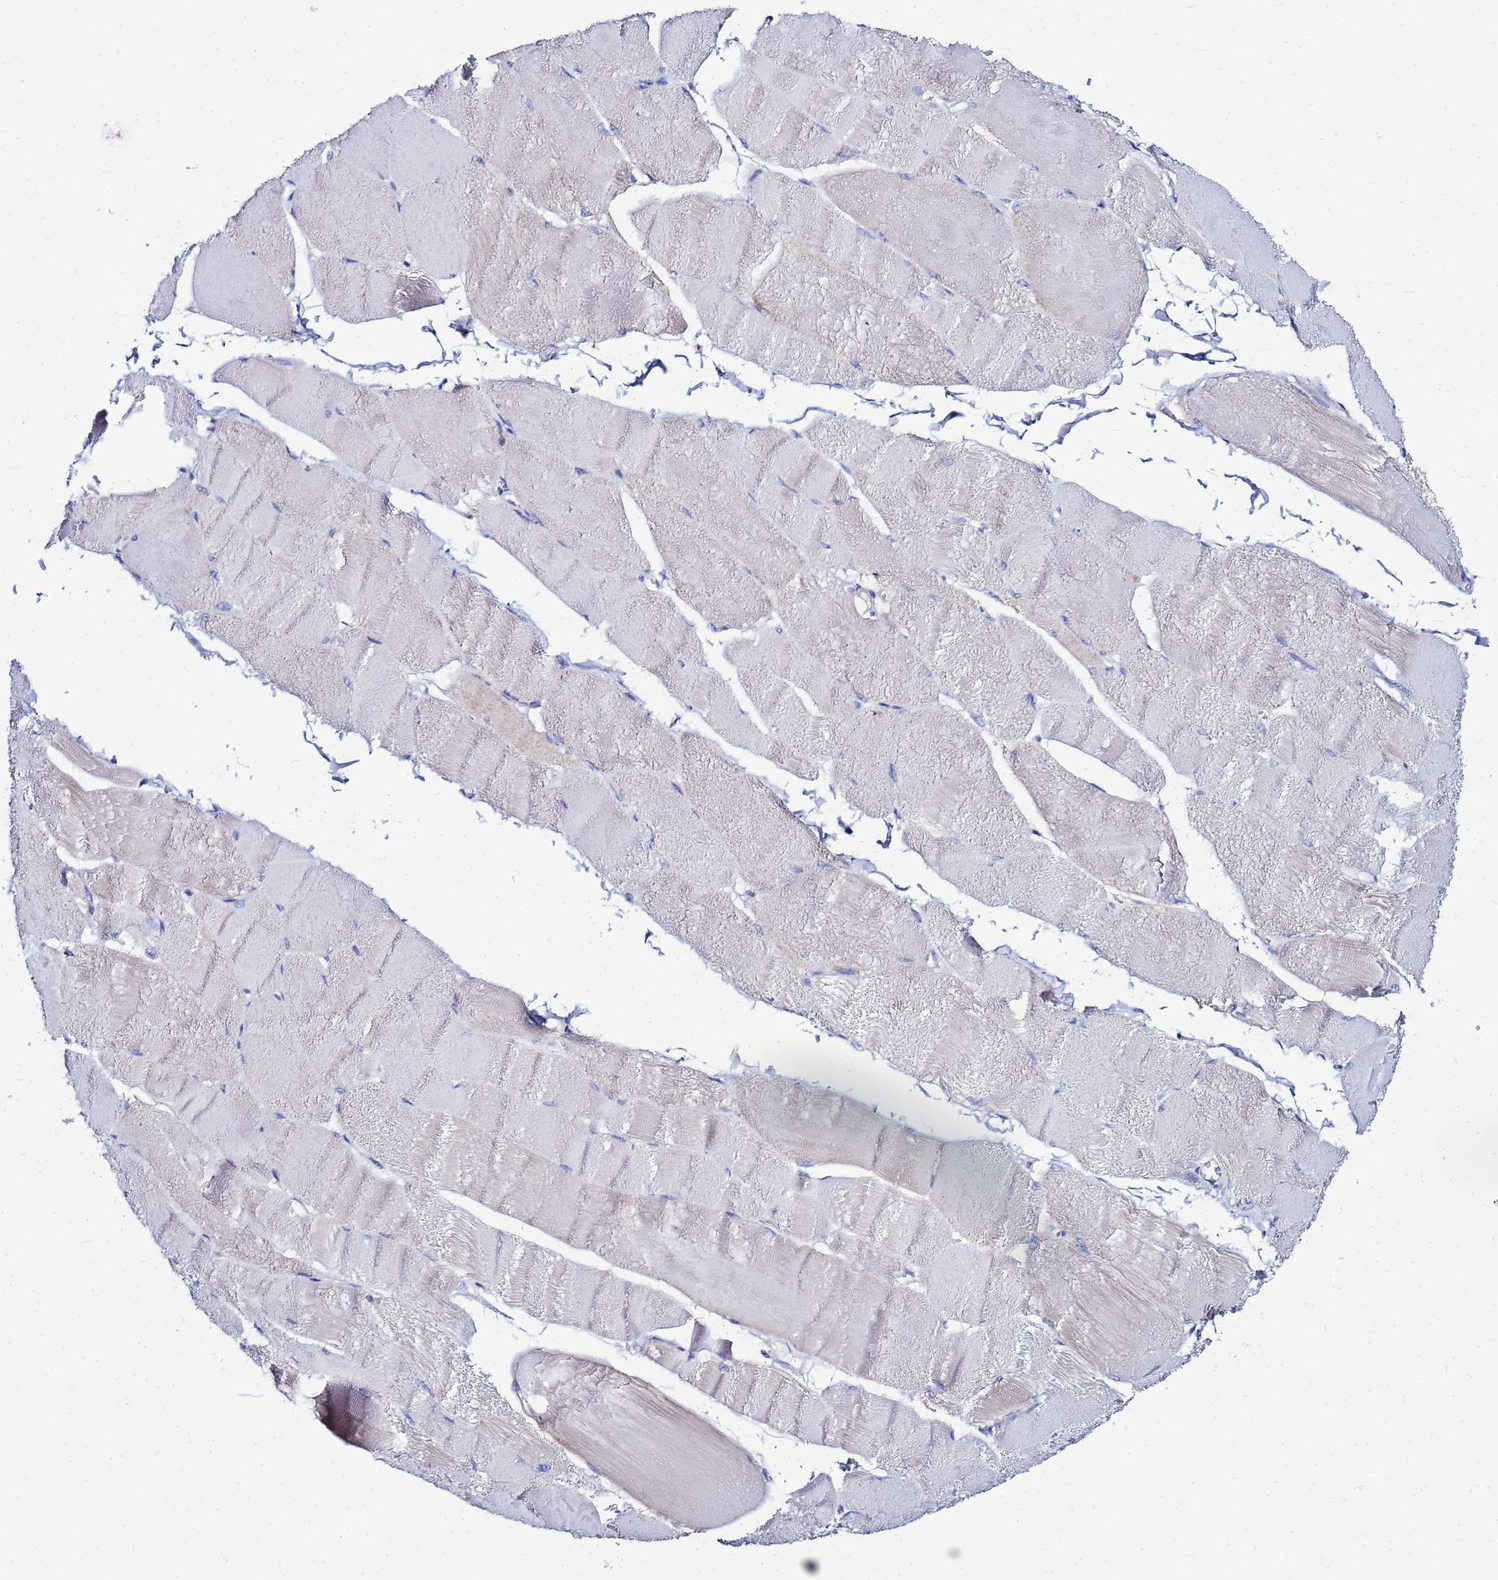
{"staining": {"intensity": "negative", "quantity": "none", "location": "none"}, "tissue": "skeletal muscle", "cell_type": "Myocytes", "image_type": "normal", "snomed": [{"axis": "morphology", "description": "Normal tissue, NOS"}, {"axis": "morphology", "description": "Basal cell carcinoma"}, {"axis": "topography", "description": "Skeletal muscle"}], "caption": "High magnification brightfield microscopy of benign skeletal muscle stained with DAB (brown) and counterstained with hematoxylin (blue): myocytes show no significant positivity.", "gene": "FAHD2A", "patient": {"sex": "female", "age": 64}}